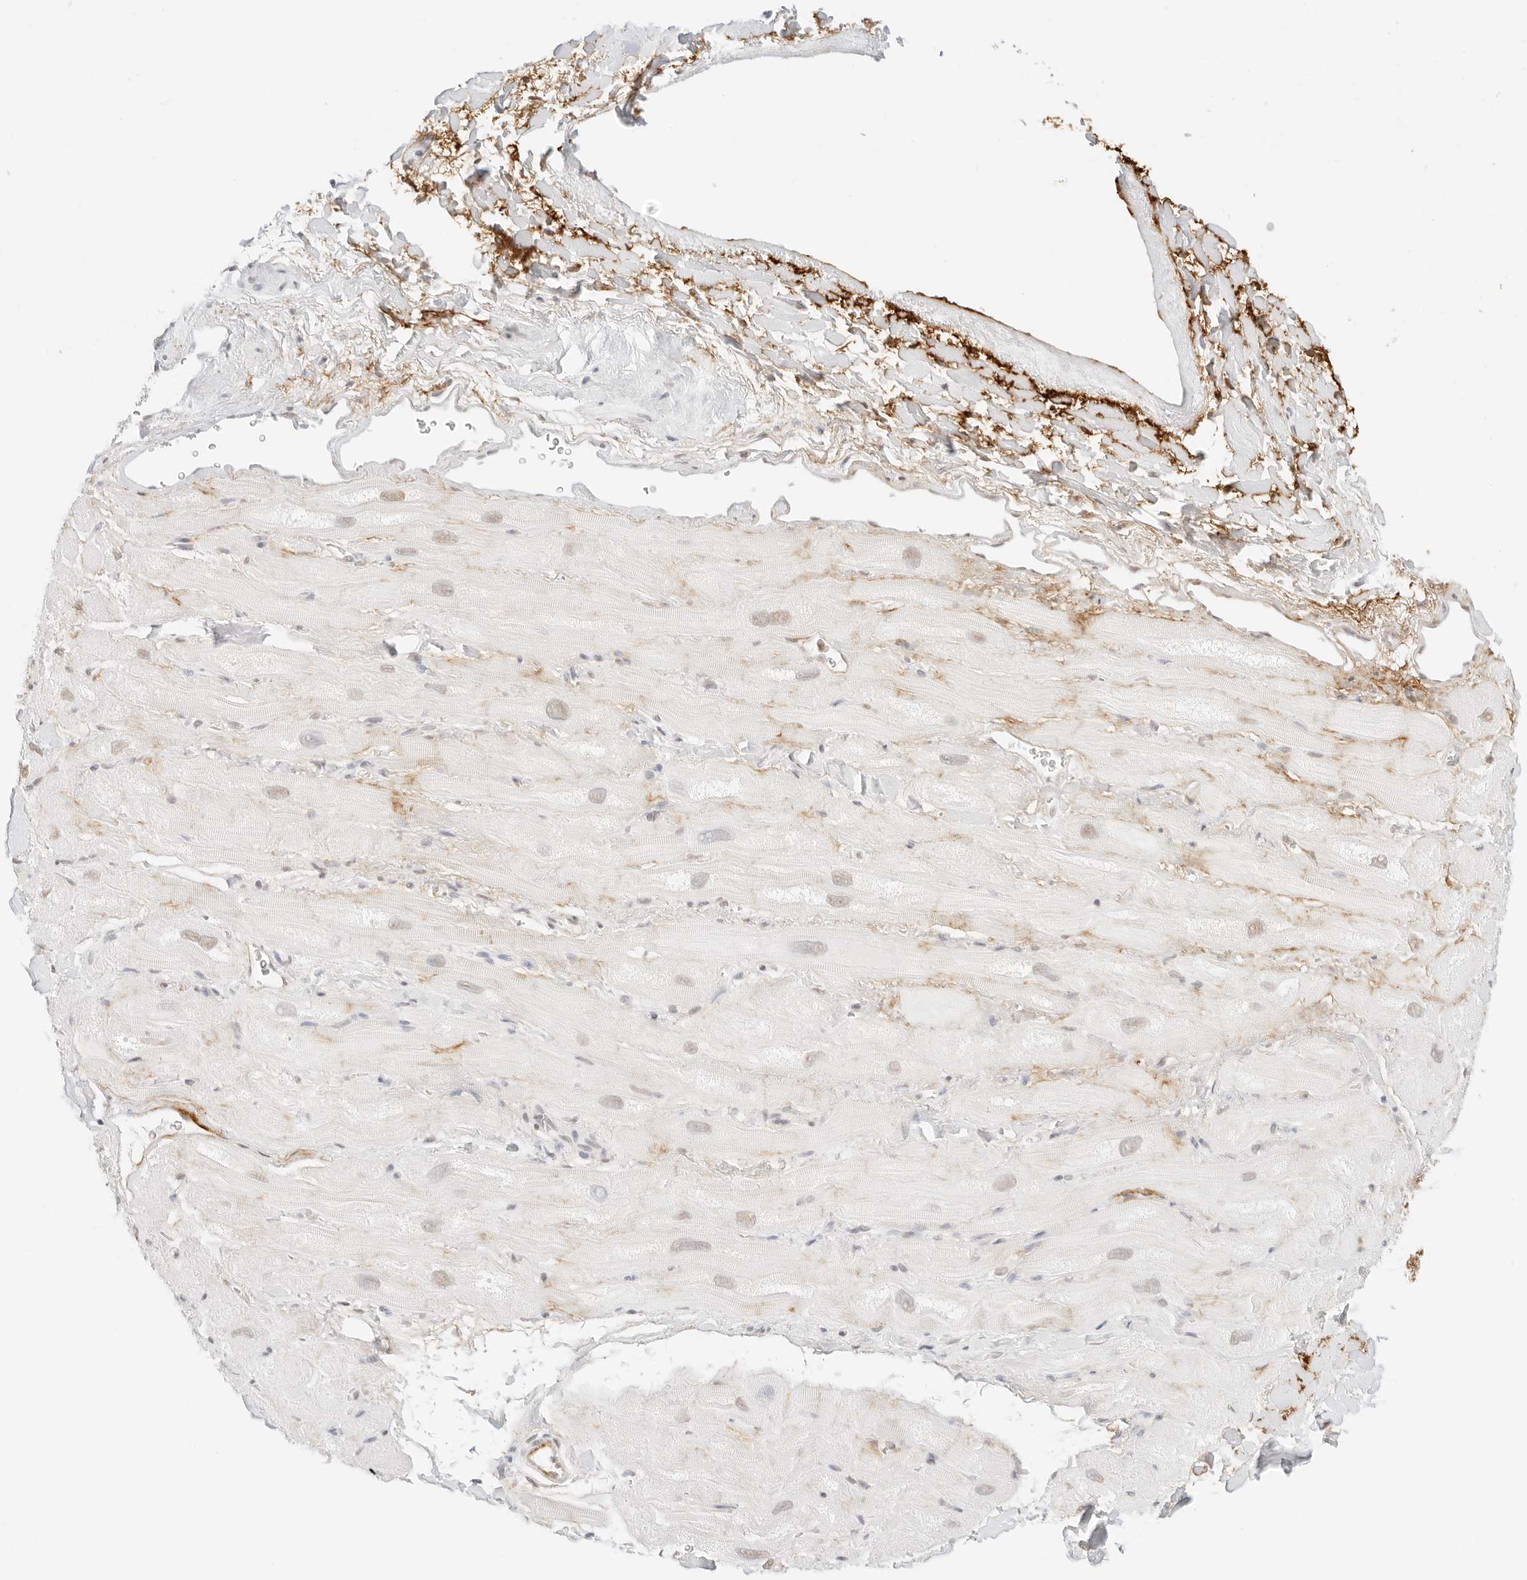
{"staining": {"intensity": "moderate", "quantity": "25%-75%", "location": "cytoplasmic/membranous"}, "tissue": "heart muscle", "cell_type": "Cardiomyocytes", "image_type": "normal", "snomed": [{"axis": "morphology", "description": "Normal tissue, NOS"}, {"axis": "topography", "description": "Heart"}], "caption": "Human heart muscle stained with a protein marker exhibits moderate staining in cardiomyocytes.", "gene": "FBLN5", "patient": {"sex": "male", "age": 49}}